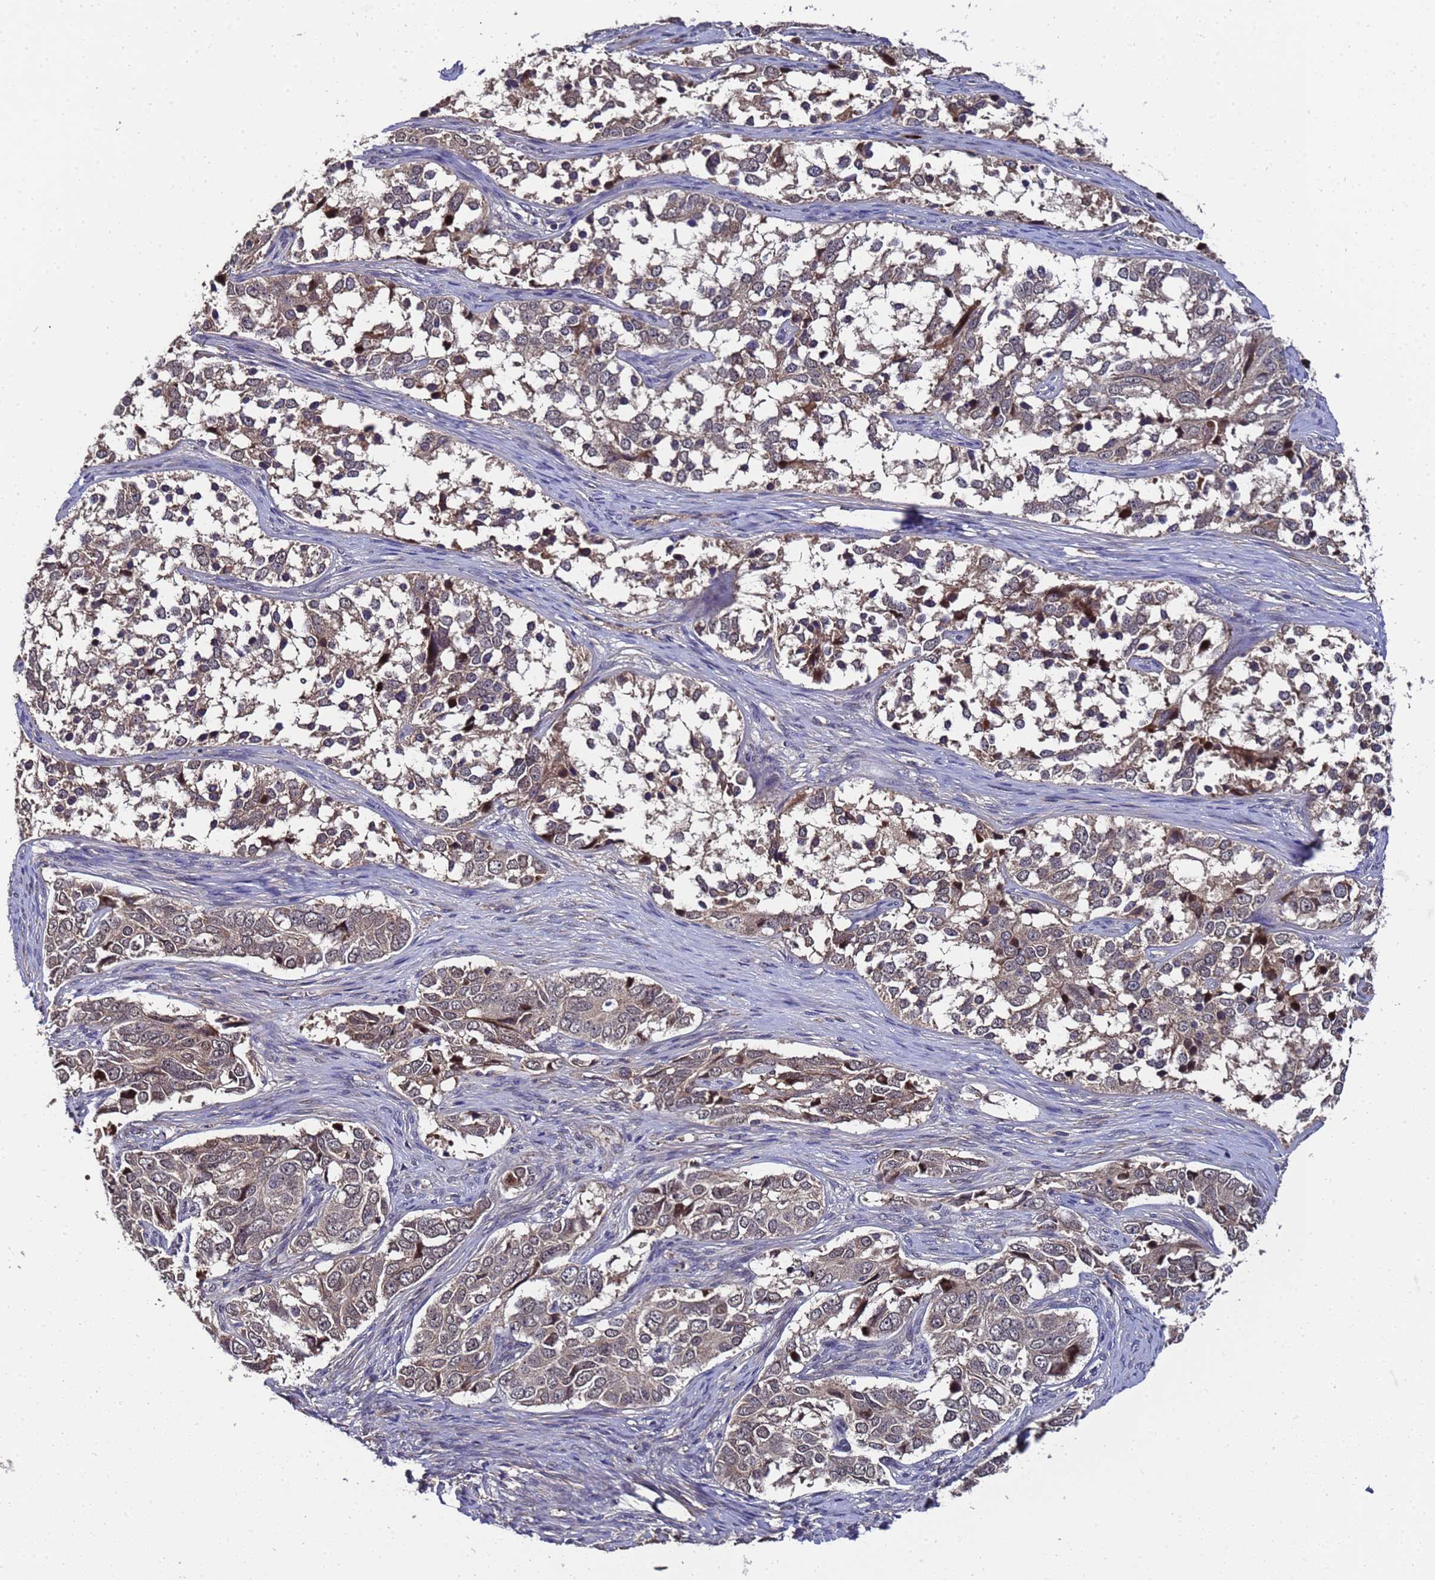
{"staining": {"intensity": "weak", "quantity": "25%-75%", "location": "cytoplasmic/membranous"}, "tissue": "ovarian cancer", "cell_type": "Tumor cells", "image_type": "cancer", "snomed": [{"axis": "morphology", "description": "Carcinoma, endometroid"}, {"axis": "topography", "description": "Ovary"}], "caption": "Immunohistochemical staining of ovarian endometroid carcinoma shows low levels of weak cytoplasmic/membranous staining in about 25%-75% of tumor cells. (DAB (3,3'-diaminobenzidine) IHC with brightfield microscopy, high magnification).", "gene": "GSTCD", "patient": {"sex": "female", "age": 51}}